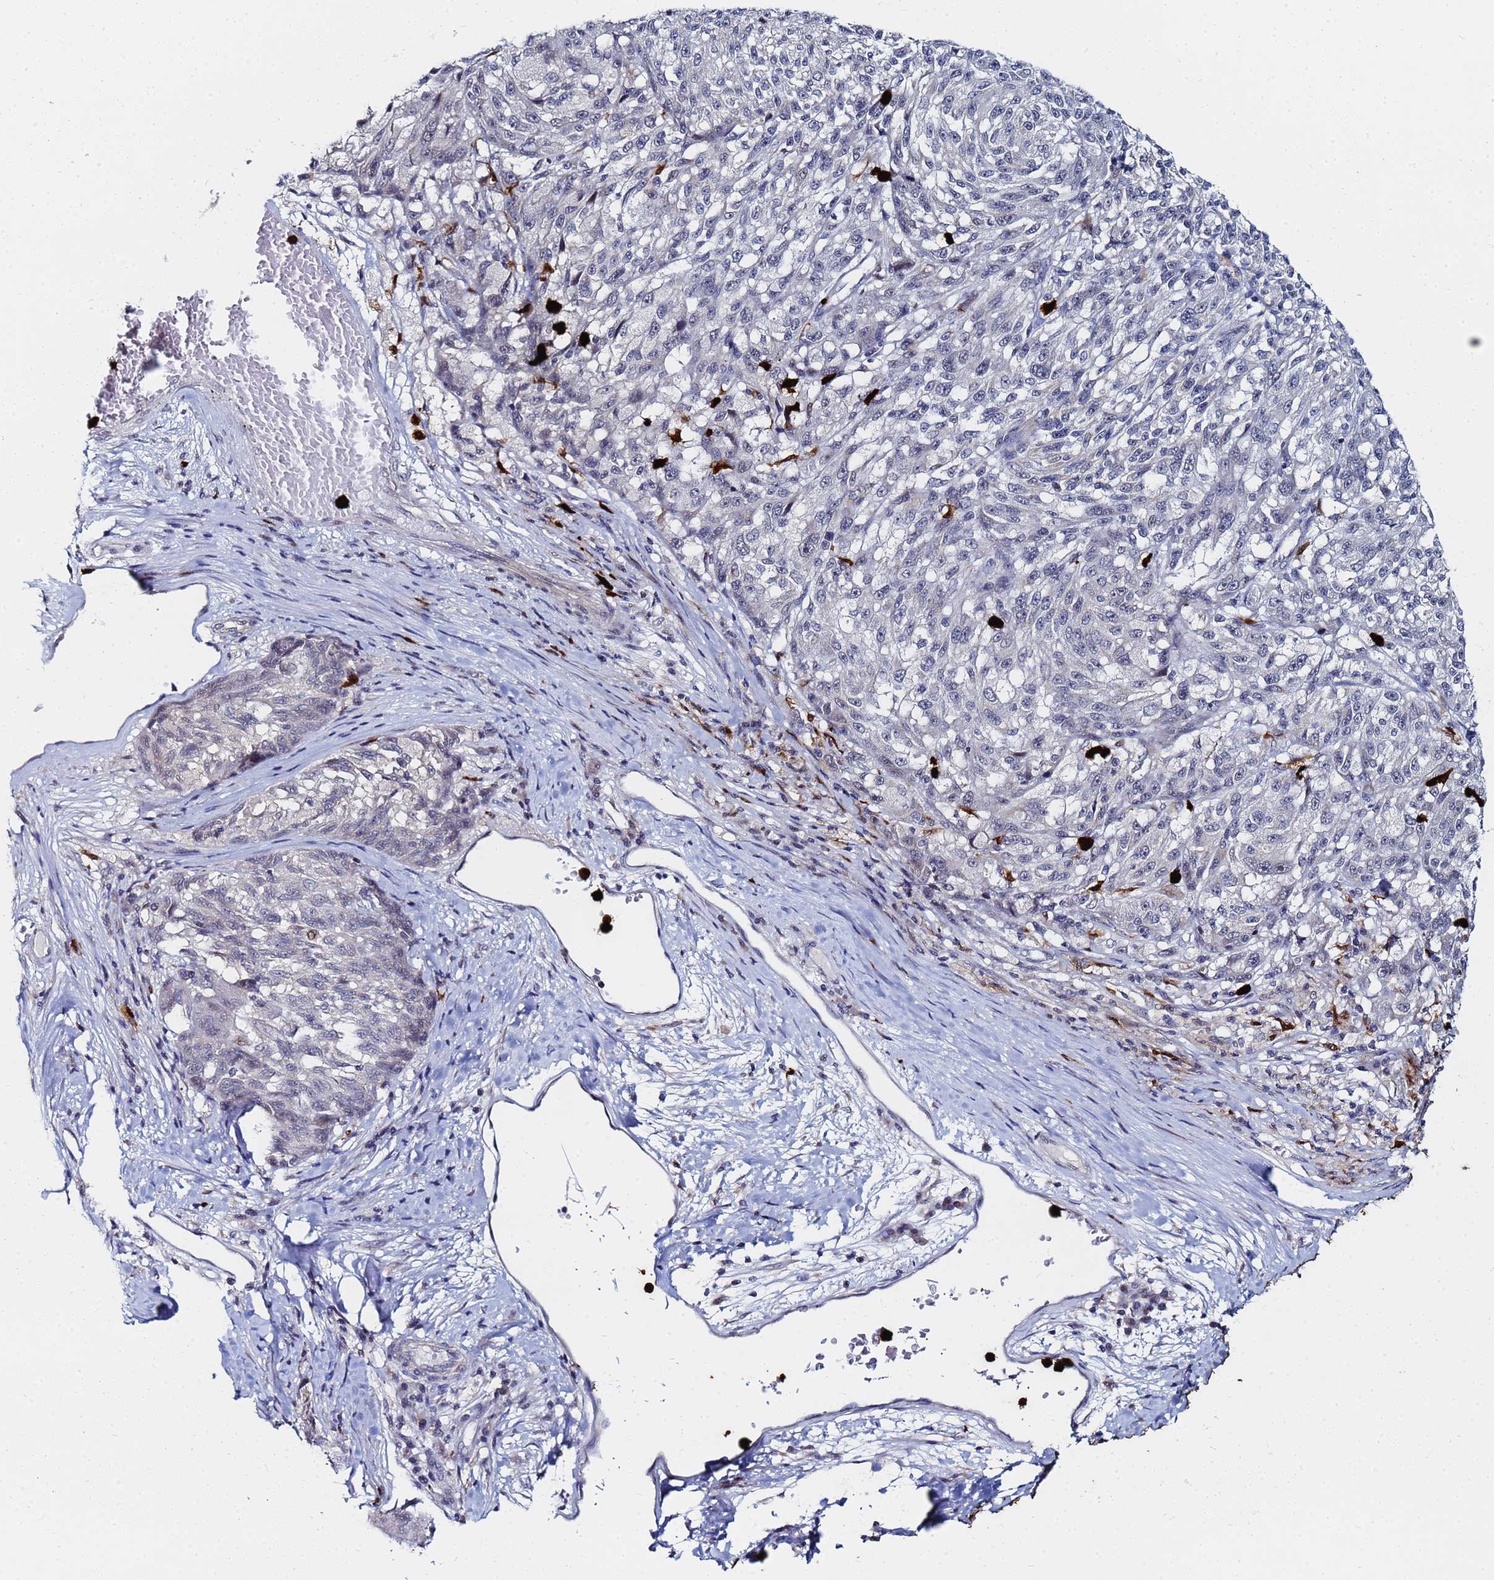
{"staining": {"intensity": "negative", "quantity": "none", "location": "none"}, "tissue": "melanoma", "cell_type": "Tumor cells", "image_type": "cancer", "snomed": [{"axis": "morphology", "description": "Malignant melanoma, NOS"}, {"axis": "topography", "description": "Skin"}], "caption": "The immunohistochemistry (IHC) image has no significant staining in tumor cells of melanoma tissue. Brightfield microscopy of IHC stained with DAB (brown) and hematoxylin (blue), captured at high magnification.", "gene": "MTCL1", "patient": {"sex": "male", "age": 53}}